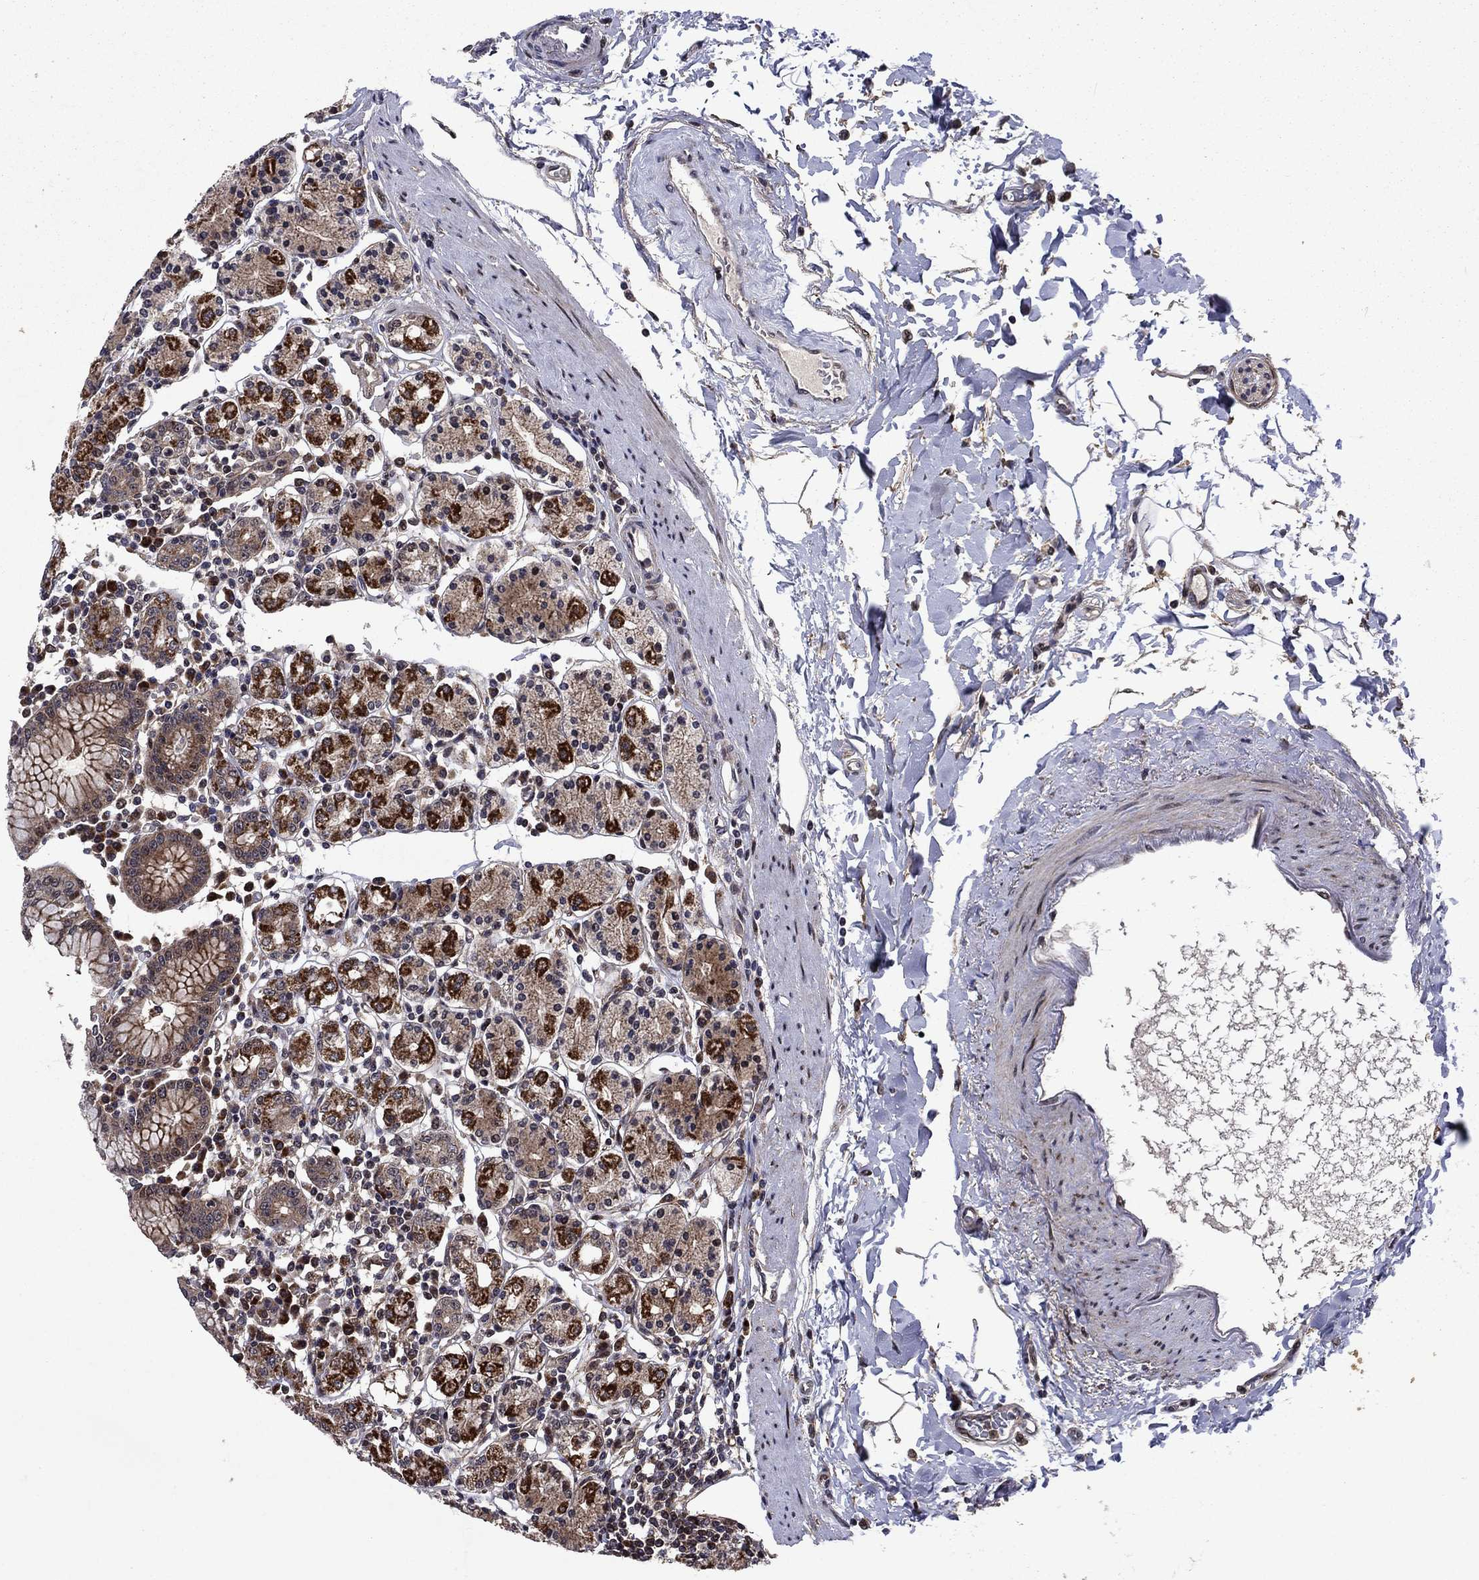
{"staining": {"intensity": "strong", "quantity": "25%-75%", "location": "cytoplasmic/membranous"}, "tissue": "stomach", "cell_type": "Glandular cells", "image_type": "normal", "snomed": [{"axis": "morphology", "description": "Normal tissue, NOS"}, {"axis": "topography", "description": "Stomach, upper"}, {"axis": "topography", "description": "Stomach"}], "caption": "Immunohistochemistry (IHC) (DAB) staining of benign human stomach displays strong cytoplasmic/membranous protein staining in approximately 25%-75% of glandular cells. (DAB (3,3'-diaminobenzidine) = brown stain, brightfield microscopy at high magnification).", "gene": "AGTPBP1", "patient": {"sex": "male", "age": 62}}